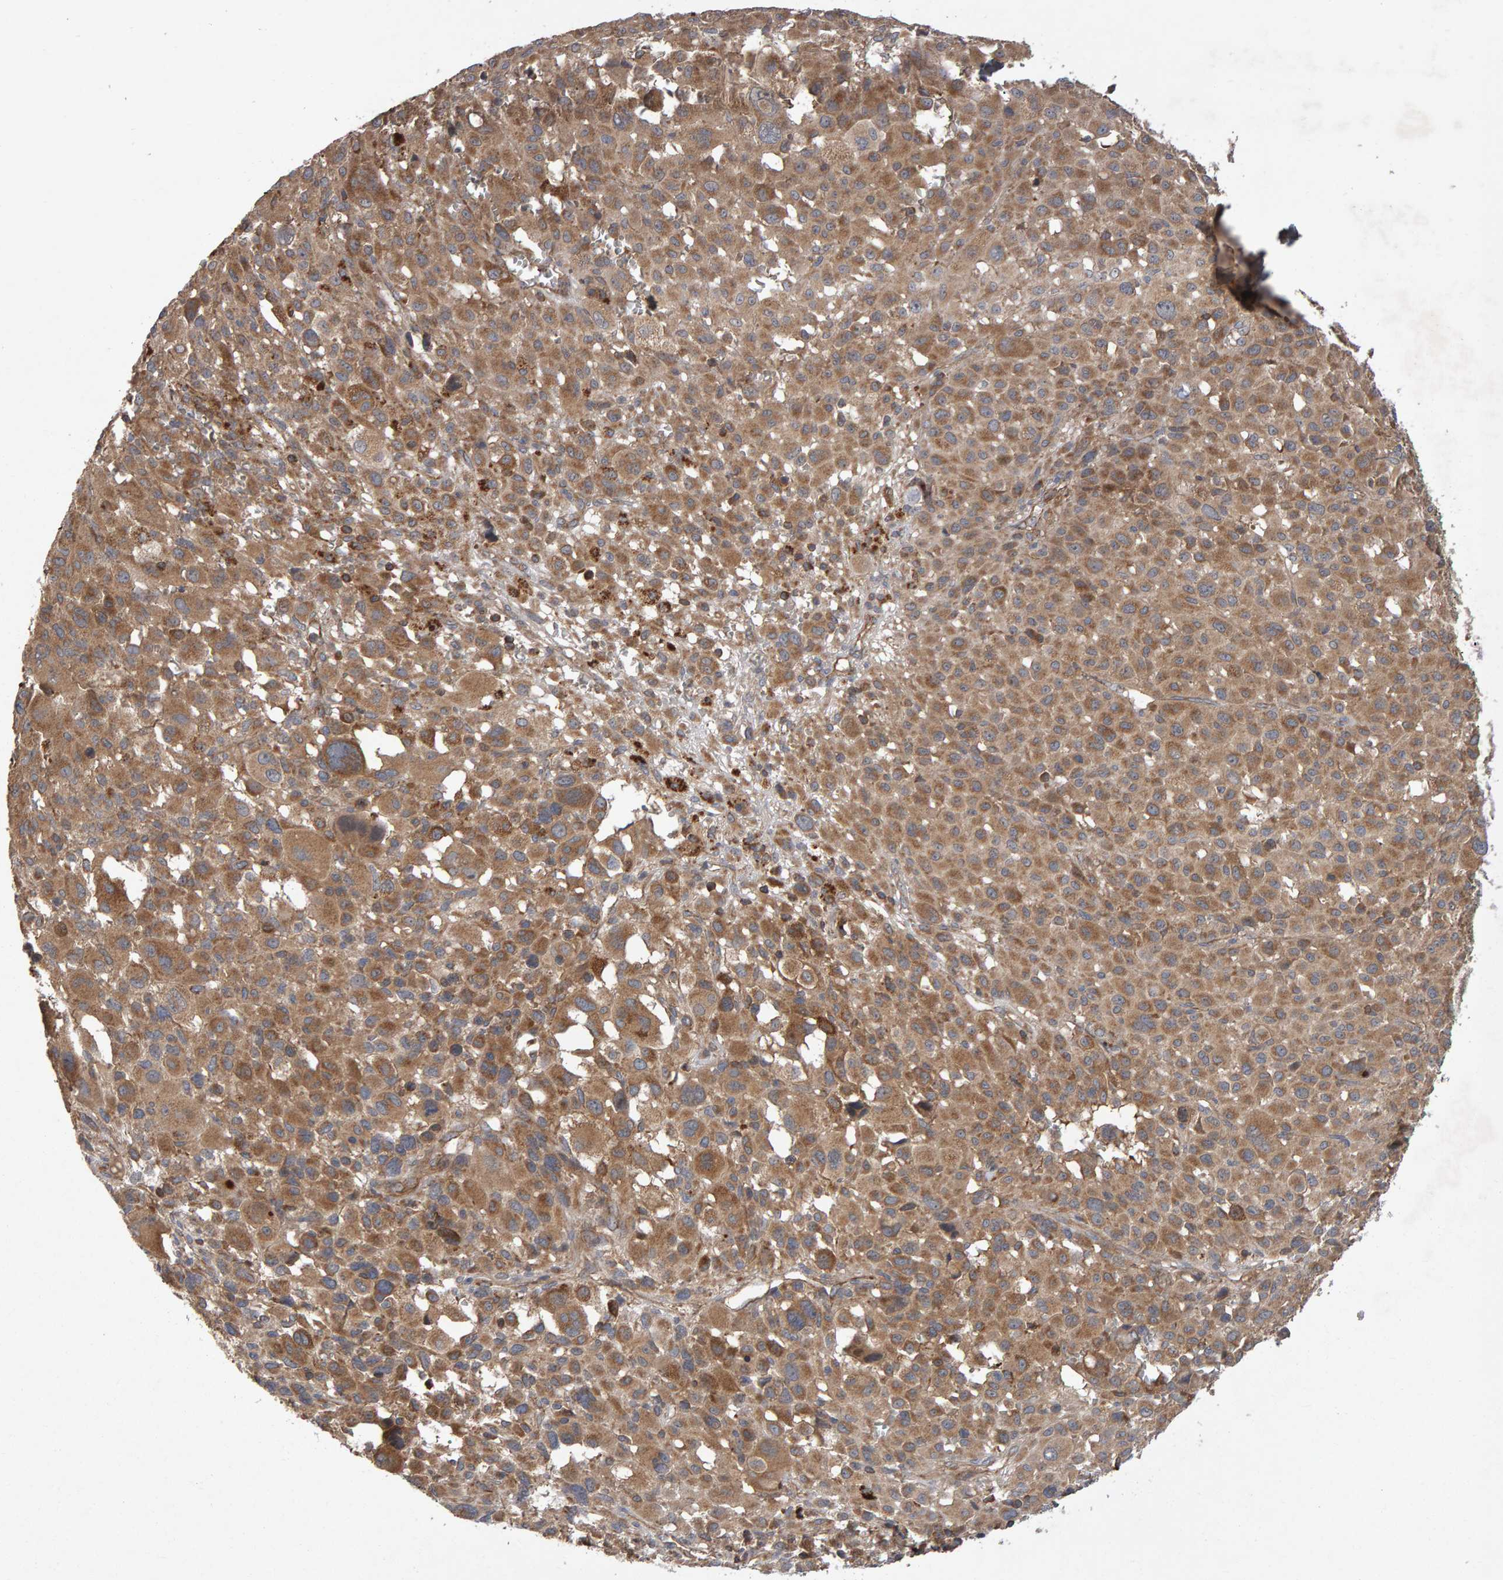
{"staining": {"intensity": "moderate", "quantity": ">75%", "location": "cytoplasmic/membranous"}, "tissue": "melanoma", "cell_type": "Tumor cells", "image_type": "cancer", "snomed": [{"axis": "morphology", "description": "Malignant melanoma, Metastatic site"}, {"axis": "topography", "description": "Skin"}], "caption": "There is medium levels of moderate cytoplasmic/membranous expression in tumor cells of melanoma, as demonstrated by immunohistochemical staining (brown color).", "gene": "PGS1", "patient": {"sex": "female", "age": 74}}